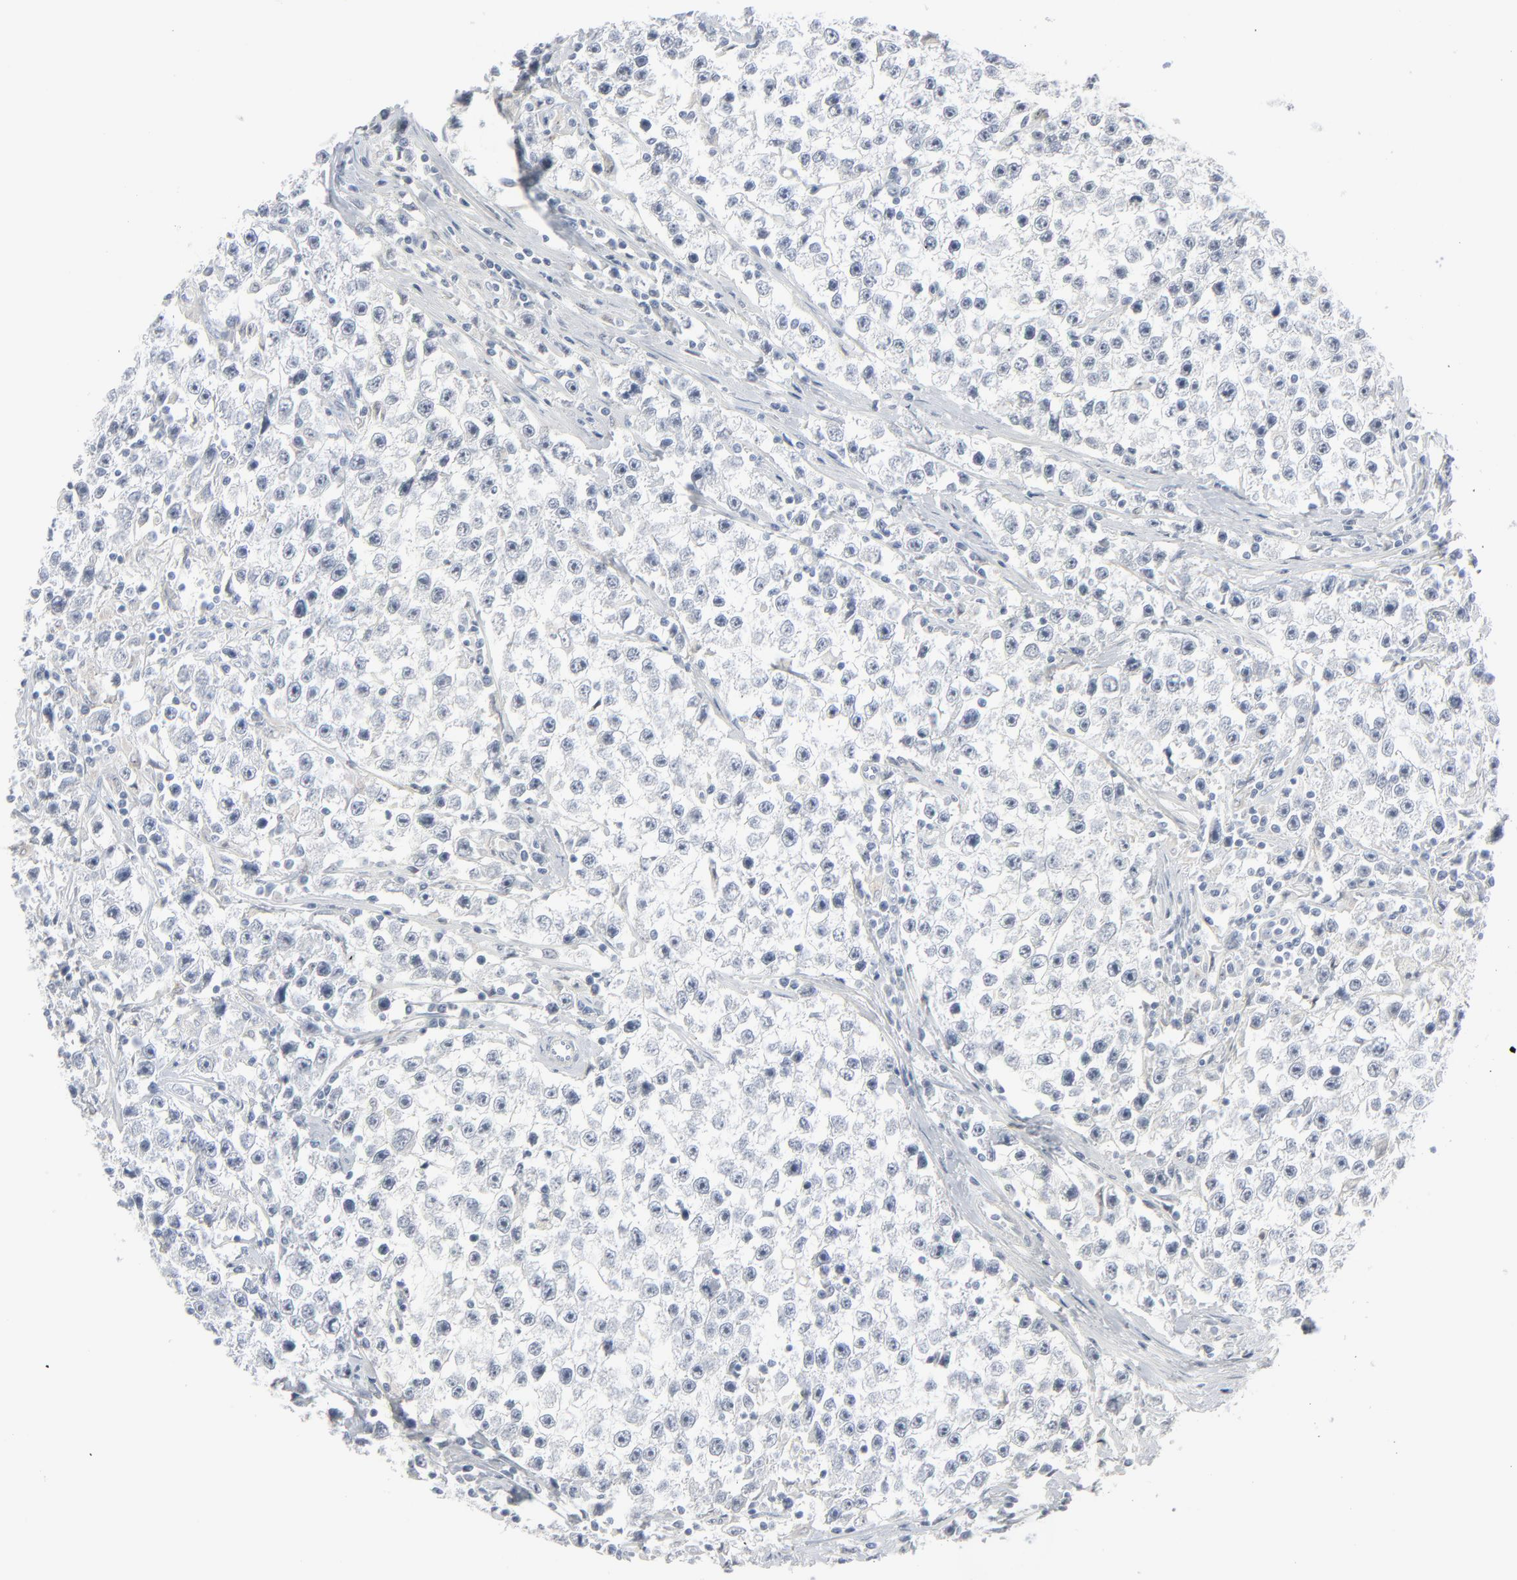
{"staining": {"intensity": "negative", "quantity": "none", "location": "none"}, "tissue": "testis cancer", "cell_type": "Tumor cells", "image_type": "cancer", "snomed": [{"axis": "morphology", "description": "Carcinoma, Embryonal, NOS"}, {"axis": "topography", "description": "Testis"}], "caption": "A micrograph of human testis cancer (embryonal carcinoma) is negative for staining in tumor cells.", "gene": "MITF", "patient": {"sex": "male", "age": 26}}